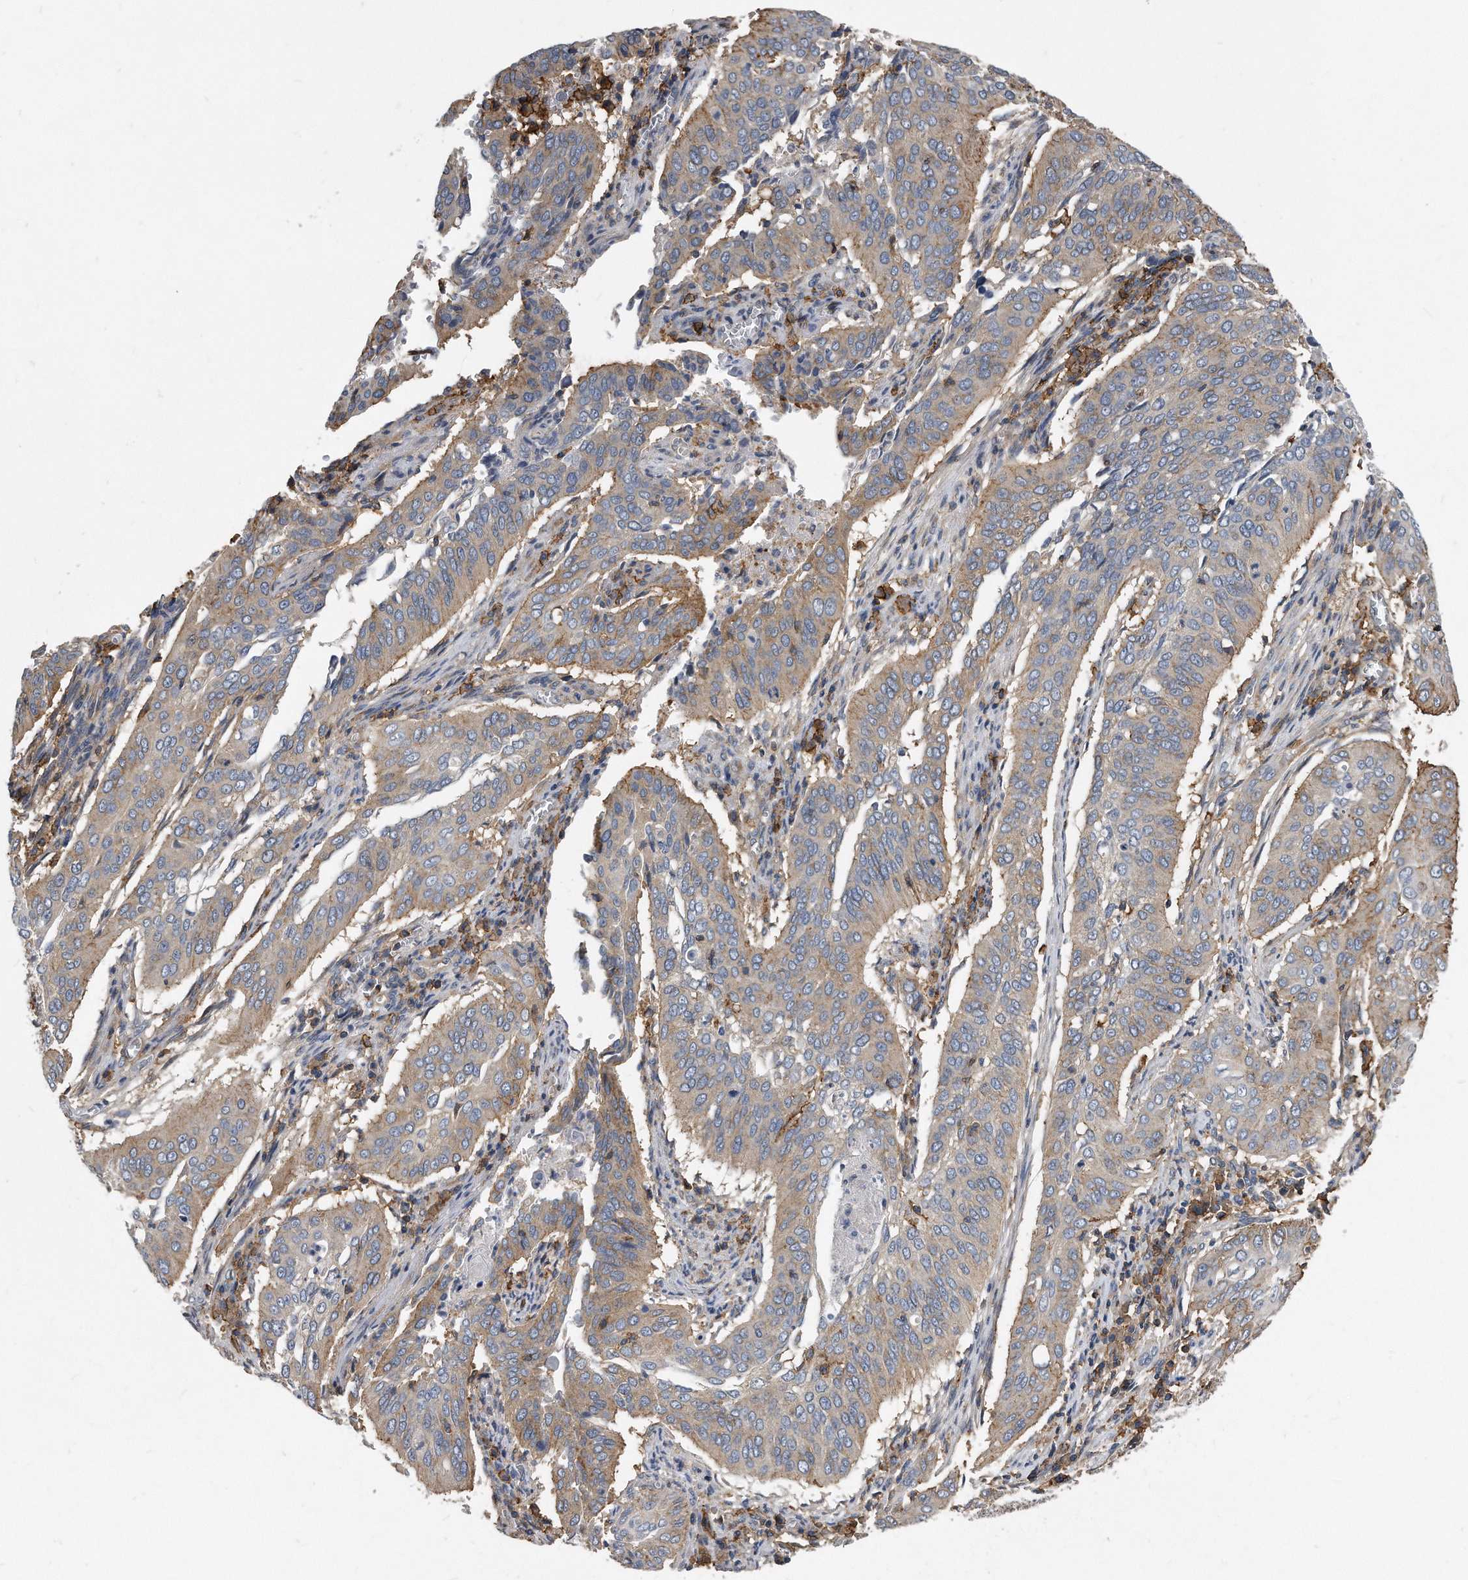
{"staining": {"intensity": "weak", "quantity": ">75%", "location": "cytoplasmic/membranous"}, "tissue": "cervical cancer", "cell_type": "Tumor cells", "image_type": "cancer", "snomed": [{"axis": "morphology", "description": "Squamous cell carcinoma, NOS"}, {"axis": "topography", "description": "Cervix"}], "caption": "Immunohistochemical staining of cervical squamous cell carcinoma displays low levels of weak cytoplasmic/membranous staining in approximately >75% of tumor cells. (Stains: DAB (3,3'-diaminobenzidine) in brown, nuclei in blue, Microscopy: brightfield microscopy at high magnification).", "gene": "ATG5", "patient": {"sex": "female", "age": 39}}